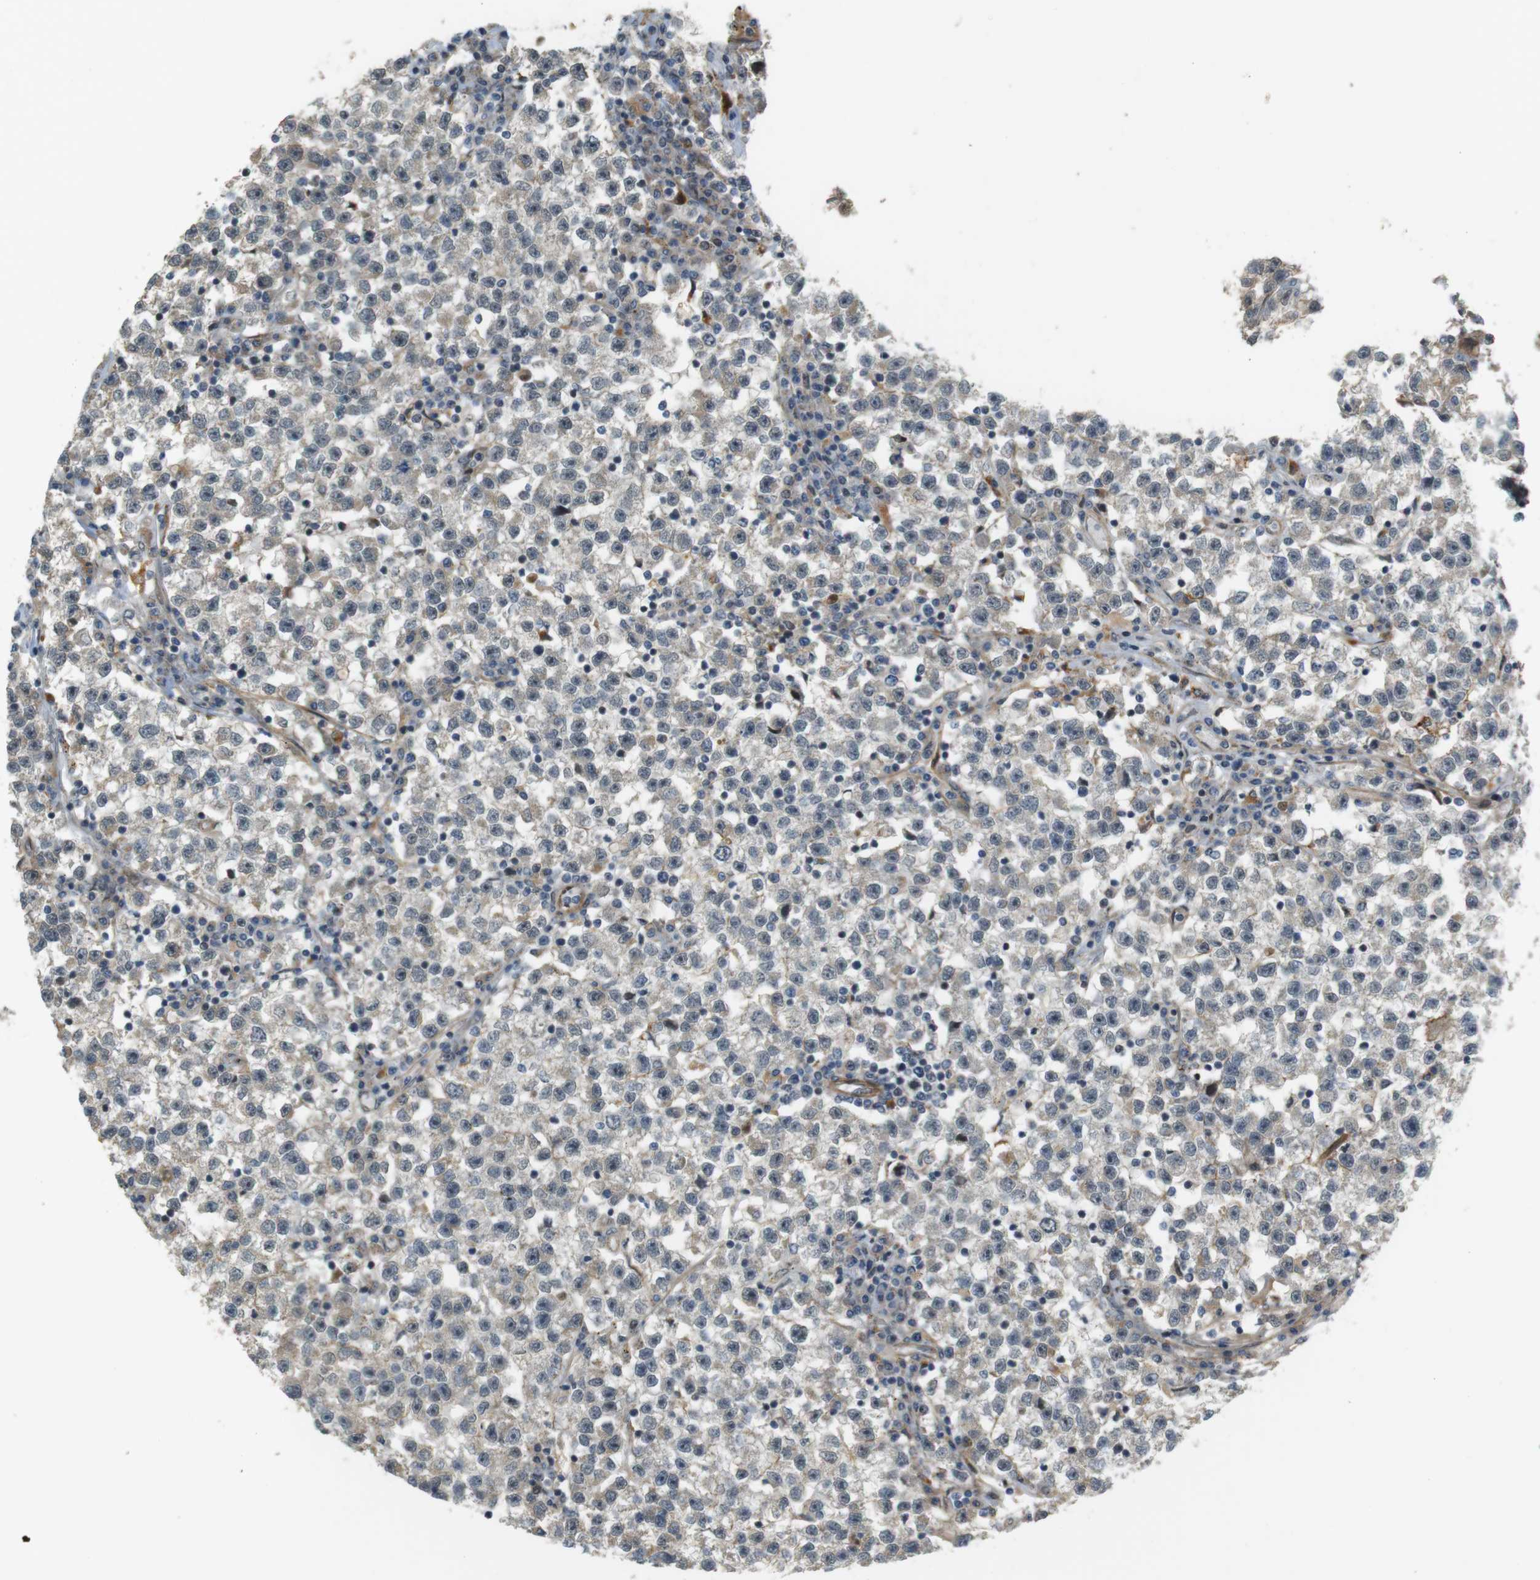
{"staining": {"intensity": "weak", "quantity": "<25%", "location": "cytoplasmic/membranous"}, "tissue": "testis cancer", "cell_type": "Tumor cells", "image_type": "cancer", "snomed": [{"axis": "morphology", "description": "Seminoma, NOS"}, {"axis": "topography", "description": "Testis"}], "caption": "Immunohistochemistry photomicrograph of testis seminoma stained for a protein (brown), which displays no positivity in tumor cells. (DAB immunohistochemistry (IHC), high magnification).", "gene": "TSPAN9", "patient": {"sex": "male", "age": 22}}